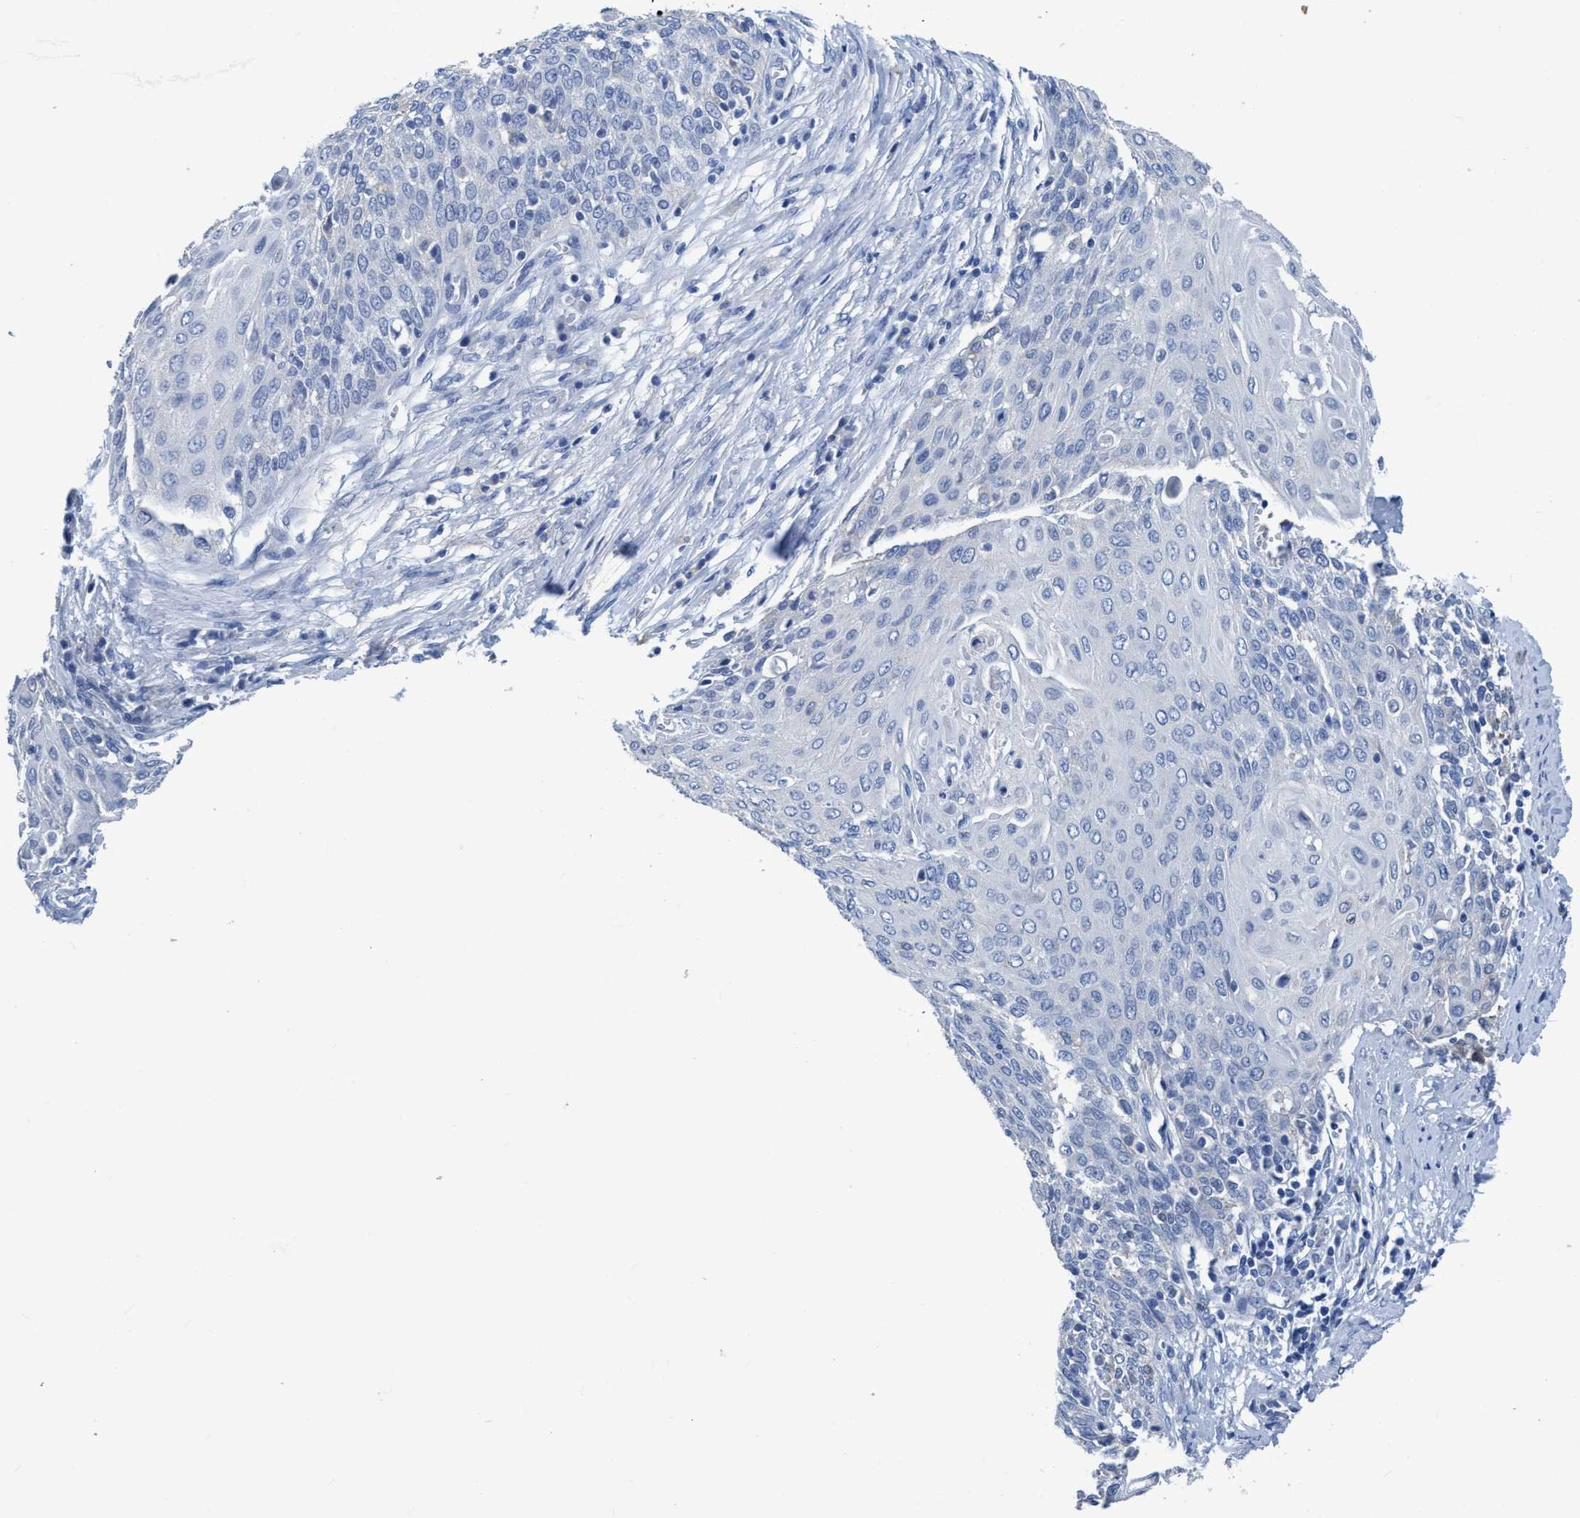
{"staining": {"intensity": "negative", "quantity": "none", "location": "none"}, "tissue": "cervical cancer", "cell_type": "Tumor cells", "image_type": "cancer", "snomed": [{"axis": "morphology", "description": "Squamous cell carcinoma, NOS"}, {"axis": "topography", "description": "Cervix"}], "caption": "The IHC histopathology image has no significant positivity in tumor cells of cervical cancer (squamous cell carcinoma) tissue.", "gene": "DNAI1", "patient": {"sex": "female", "age": 39}}